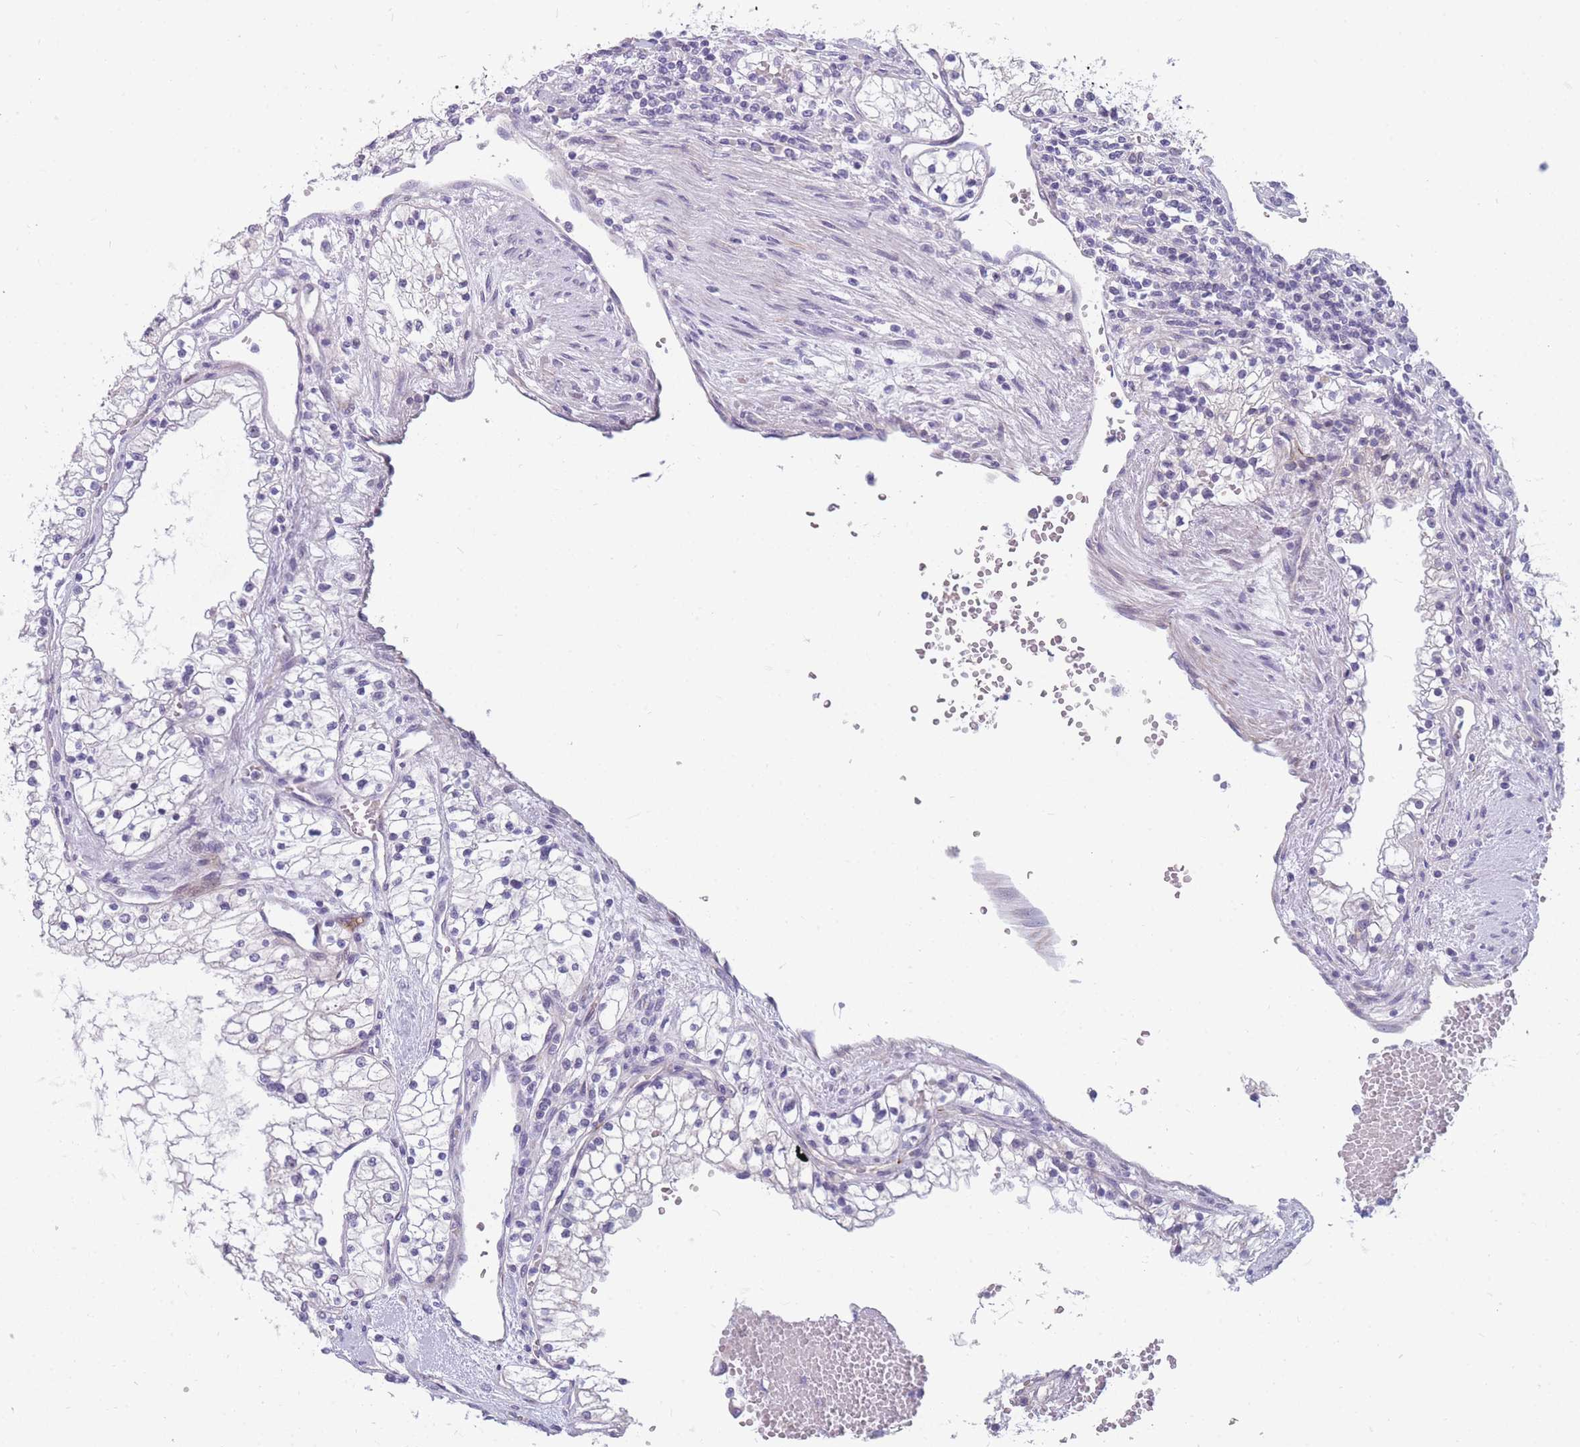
{"staining": {"intensity": "negative", "quantity": "none", "location": "none"}, "tissue": "renal cancer", "cell_type": "Tumor cells", "image_type": "cancer", "snomed": [{"axis": "morphology", "description": "Normal tissue, NOS"}, {"axis": "morphology", "description": "Adenocarcinoma, NOS"}, {"axis": "topography", "description": "Kidney"}], "caption": "This image is of renal cancer (adenocarcinoma) stained with IHC to label a protein in brown with the nuclei are counter-stained blue. There is no expression in tumor cells. (DAB immunohistochemistry (IHC), high magnification).", "gene": "DDX49", "patient": {"sex": "male", "age": 68}}